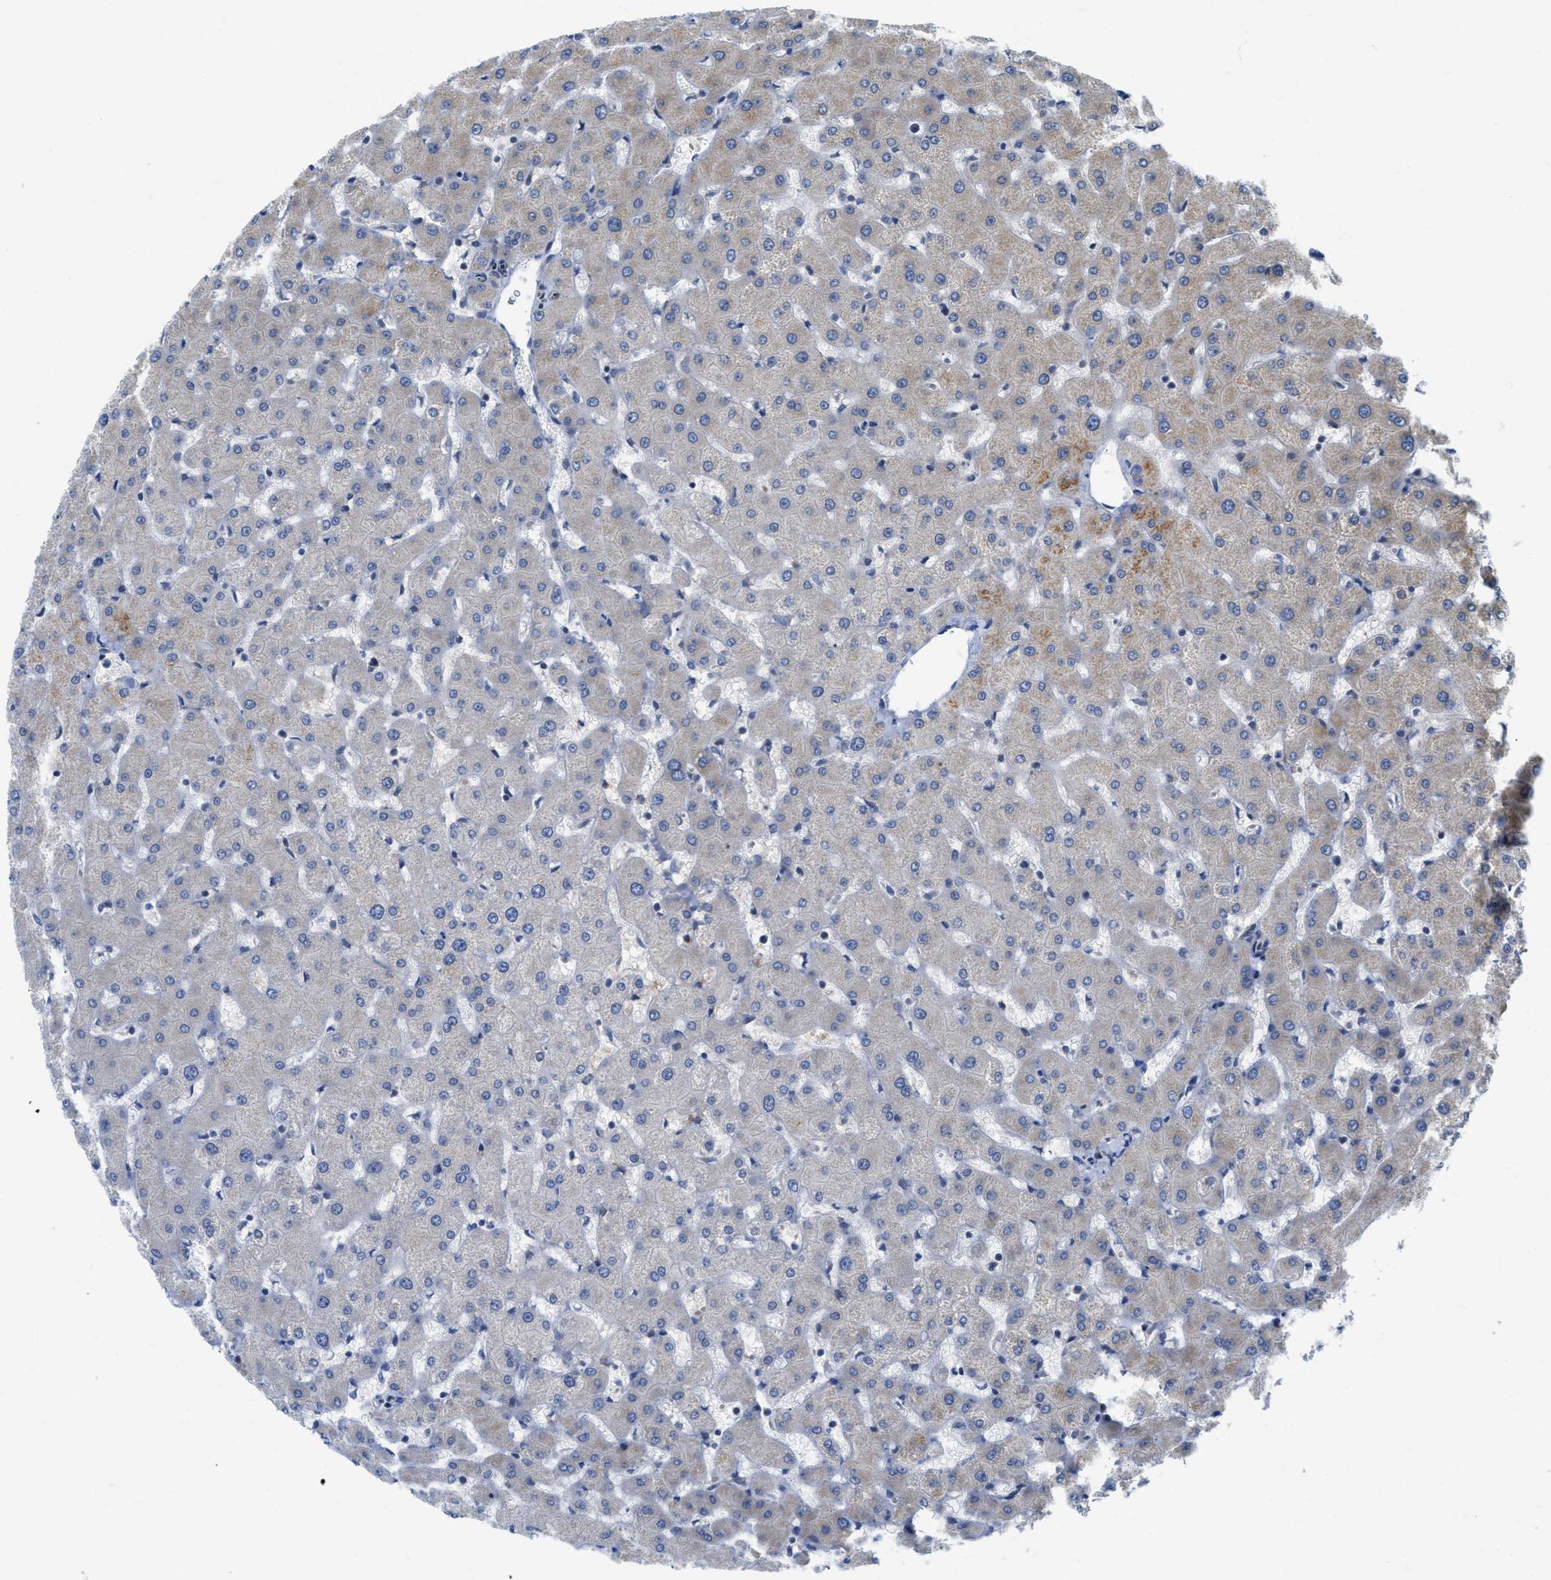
{"staining": {"intensity": "negative", "quantity": "none", "location": "none"}, "tissue": "liver", "cell_type": "Cholangiocytes", "image_type": "normal", "snomed": [{"axis": "morphology", "description": "Normal tissue, NOS"}, {"axis": "topography", "description": "Liver"}], "caption": "A high-resolution photomicrograph shows IHC staining of benign liver, which displays no significant staining in cholangiocytes.", "gene": "EIF2AK3", "patient": {"sex": "female", "age": 63}}